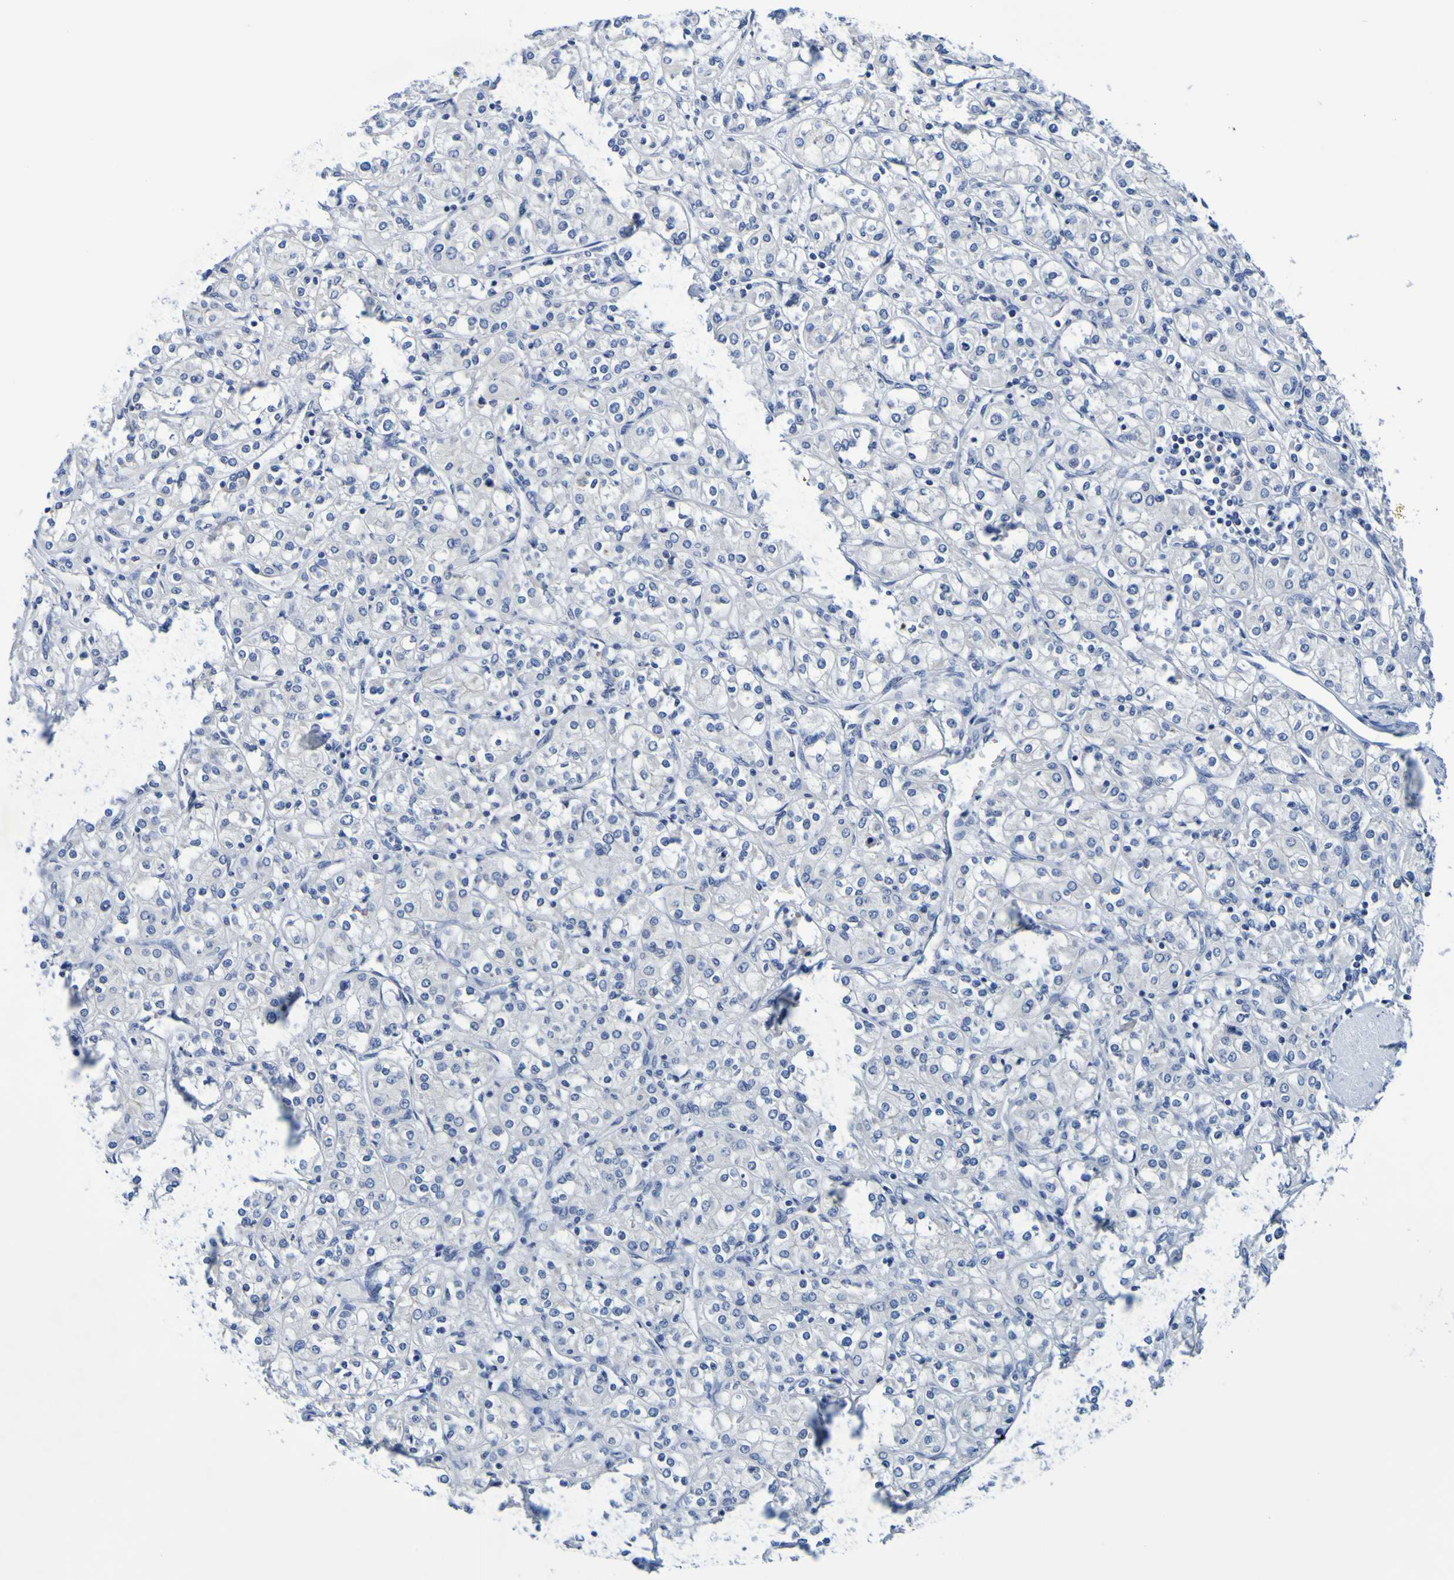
{"staining": {"intensity": "negative", "quantity": "none", "location": "none"}, "tissue": "renal cancer", "cell_type": "Tumor cells", "image_type": "cancer", "snomed": [{"axis": "morphology", "description": "Adenocarcinoma, NOS"}, {"axis": "topography", "description": "Kidney"}], "caption": "IHC image of adenocarcinoma (renal) stained for a protein (brown), which exhibits no expression in tumor cells. The staining was performed using DAB (3,3'-diaminobenzidine) to visualize the protein expression in brown, while the nuclei were stained in blue with hematoxylin (Magnification: 20x).", "gene": "VMA21", "patient": {"sex": "male", "age": 77}}